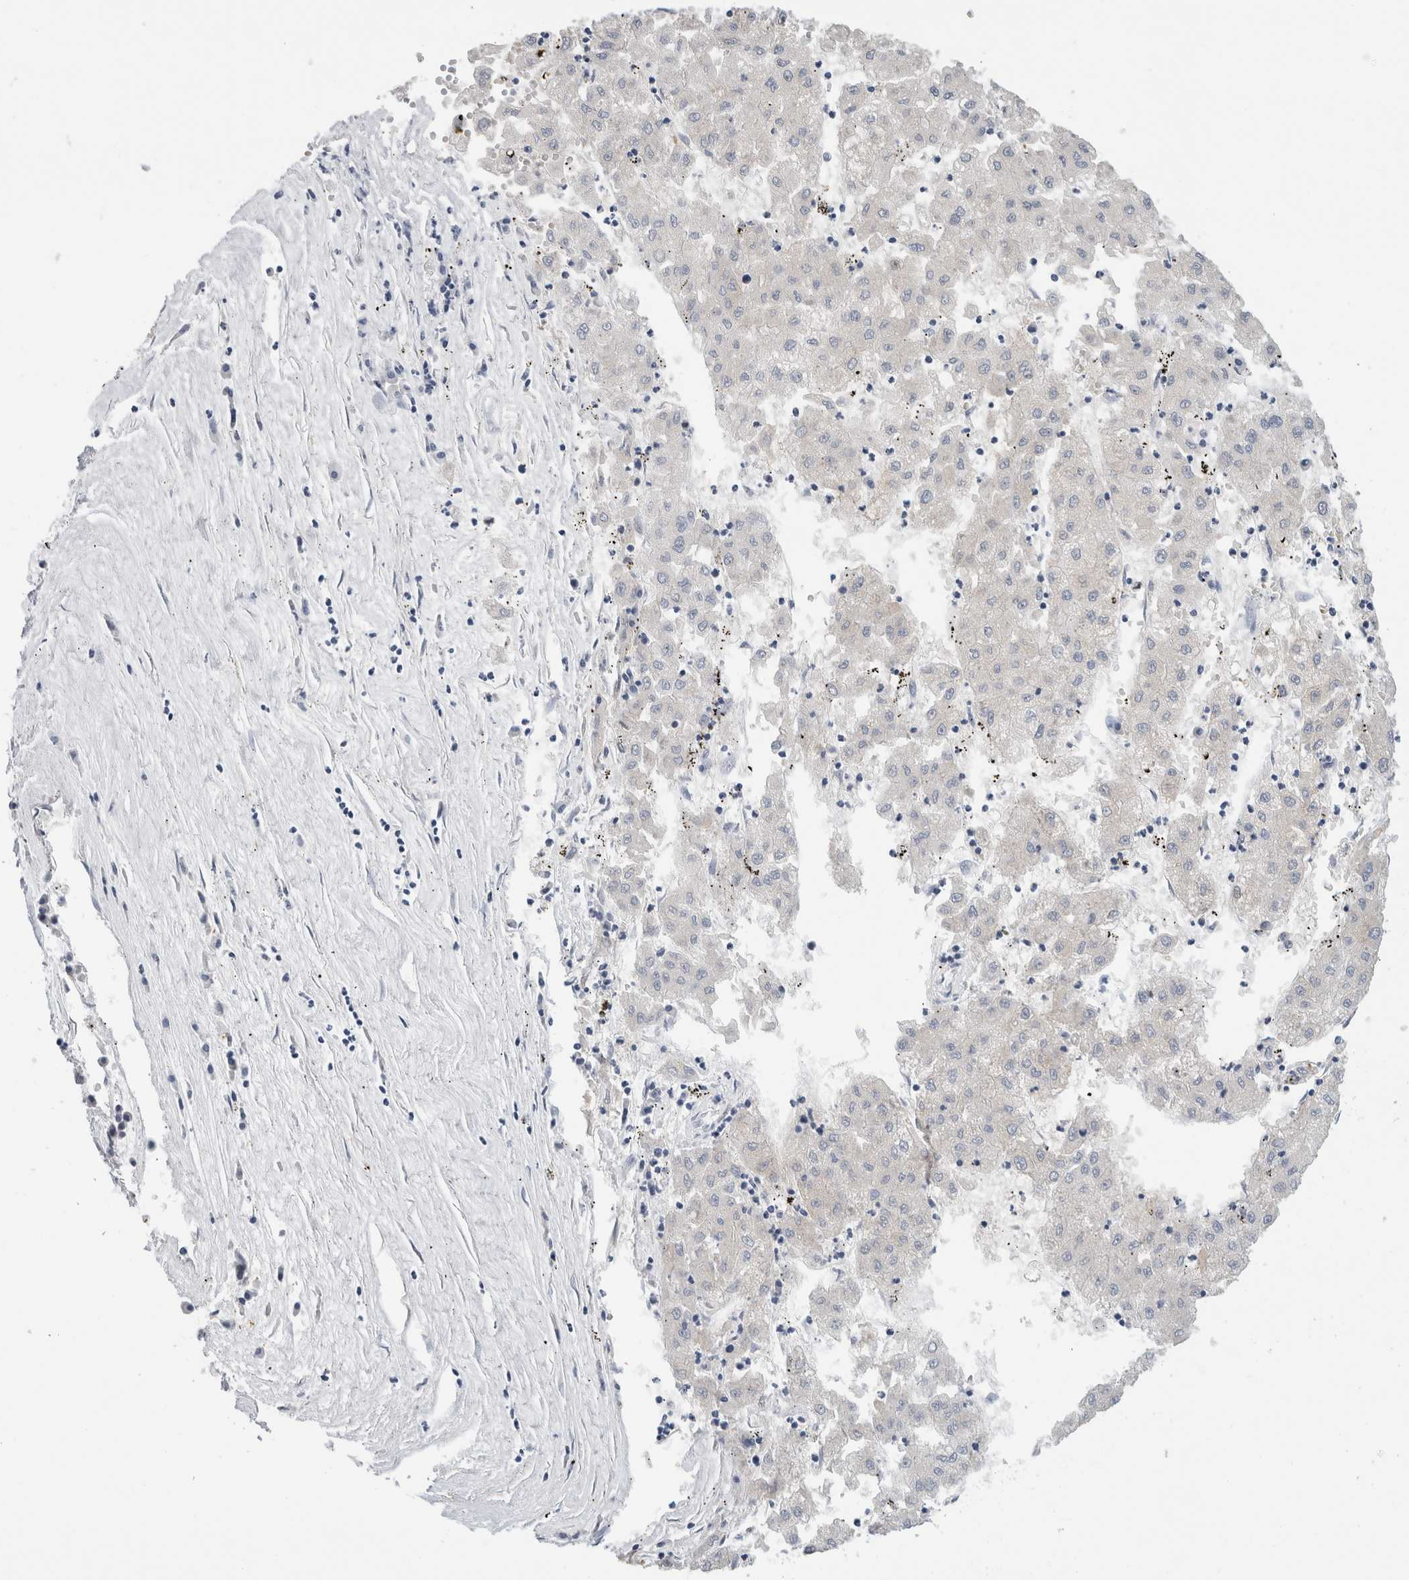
{"staining": {"intensity": "negative", "quantity": "none", "location": "none"}, "tissue": "liver cancer", "cell_type": "Tumor cells", "image_type": "cancer", "snomed": [{"axis": "morphology", "description": "Carcinoma, Hepatocellular, NOS"}, {"axis": "topography", "description": "Liver"}], "caption": "Protein analysis of hepatocellular carcinoma (liver) reveals no significant staining in tumor cells.", "gene": "SLC20A2", "patient": {"sex": "male", "age": 72}}